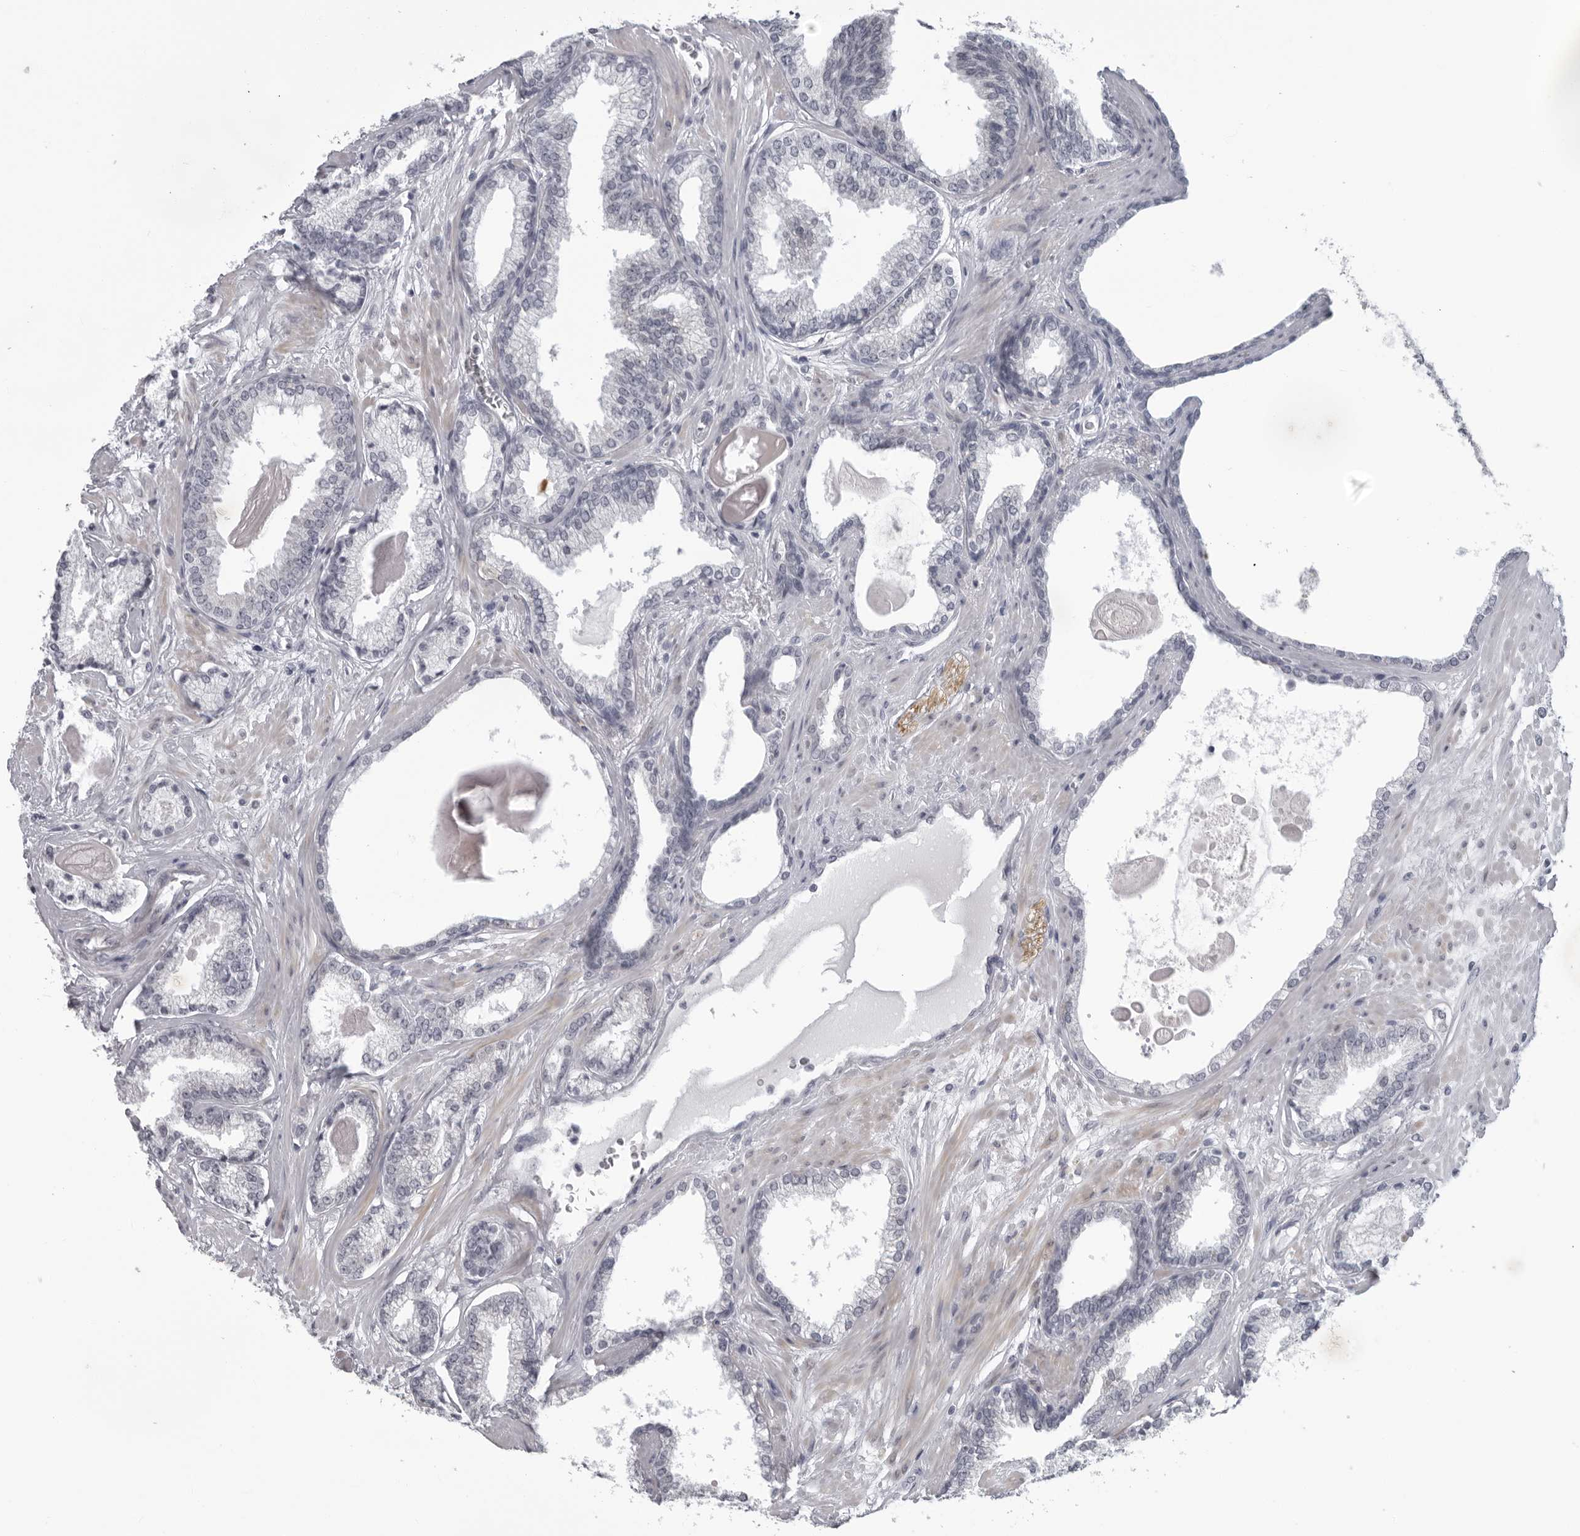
{"staining": {"intensity": "negative", "quantity": "none", "location": "none"}, "tissue": "prostate cancer", "cell_type": "Tumor cells", "image_type": "cancer", "snomed": [{"axis": "morphology", "description": "Adenocarcinoma, Low grade"}, {"axis": "topography", "description": "Prostate"}], "caption": "A photomicrograph of human adenocarcinoma (low-grade) (prostate) is negative for staining in tumor cells.", "gene": "OPLAH", "patient": {"sex": "male", "age": 70}}